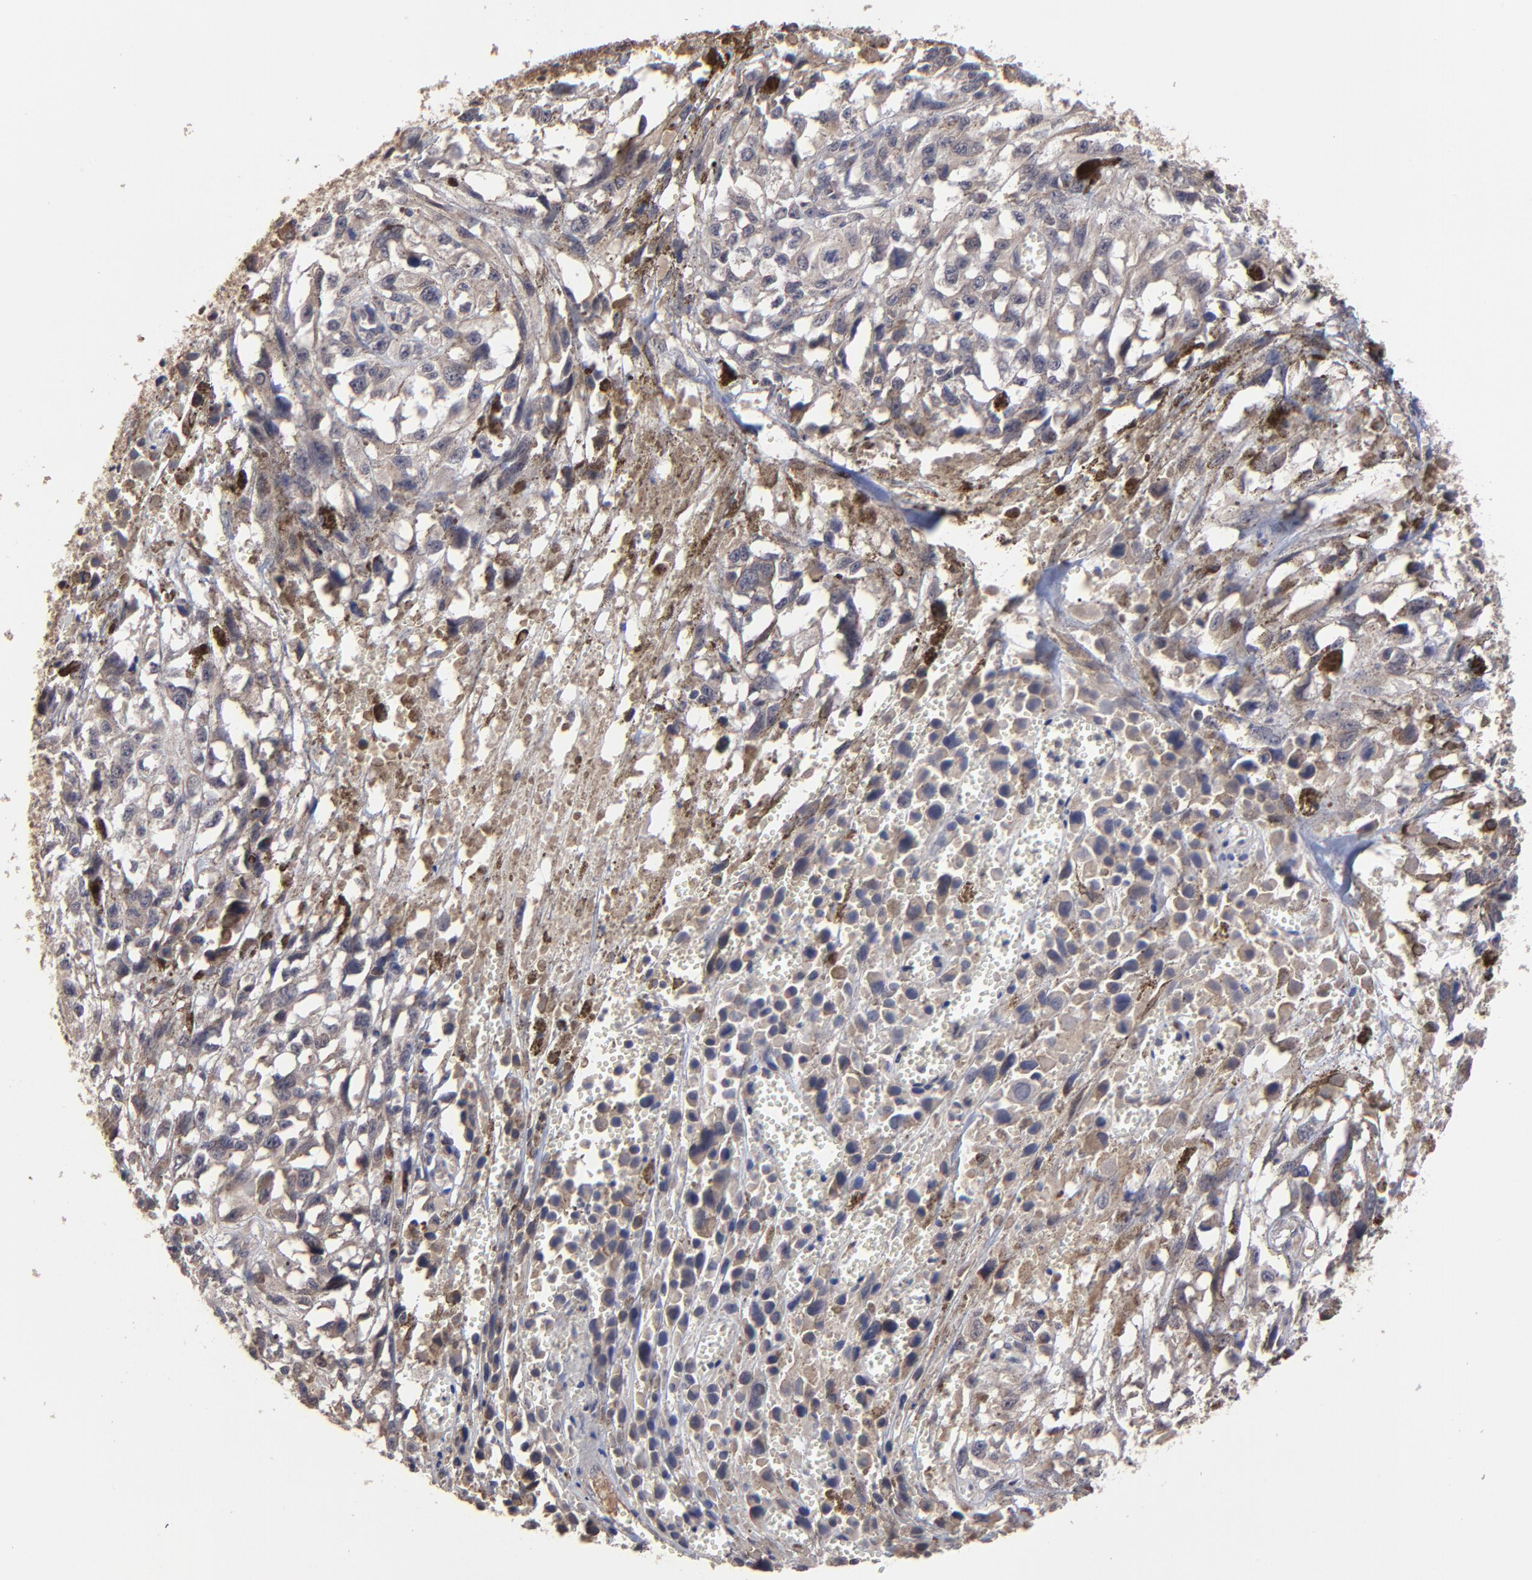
{"staining": {"intensity": "negative", "quantity": "none", "location": "none"}, "tissue": "melanoma", "cell_type": "Tumor cells", "image_type": "cancer", "snomed": [{"axis": "morphology", "description": "Malignant melanoma, Metastatic site"}, {"axis": "topography", "description": "Lymph node"}], "caption": "Image shows no significant protein expression in tumor cells of malignant melanoma (metastatic site).", "gene": "CHL1", "patient": {"sex": "male", "age": 59}}